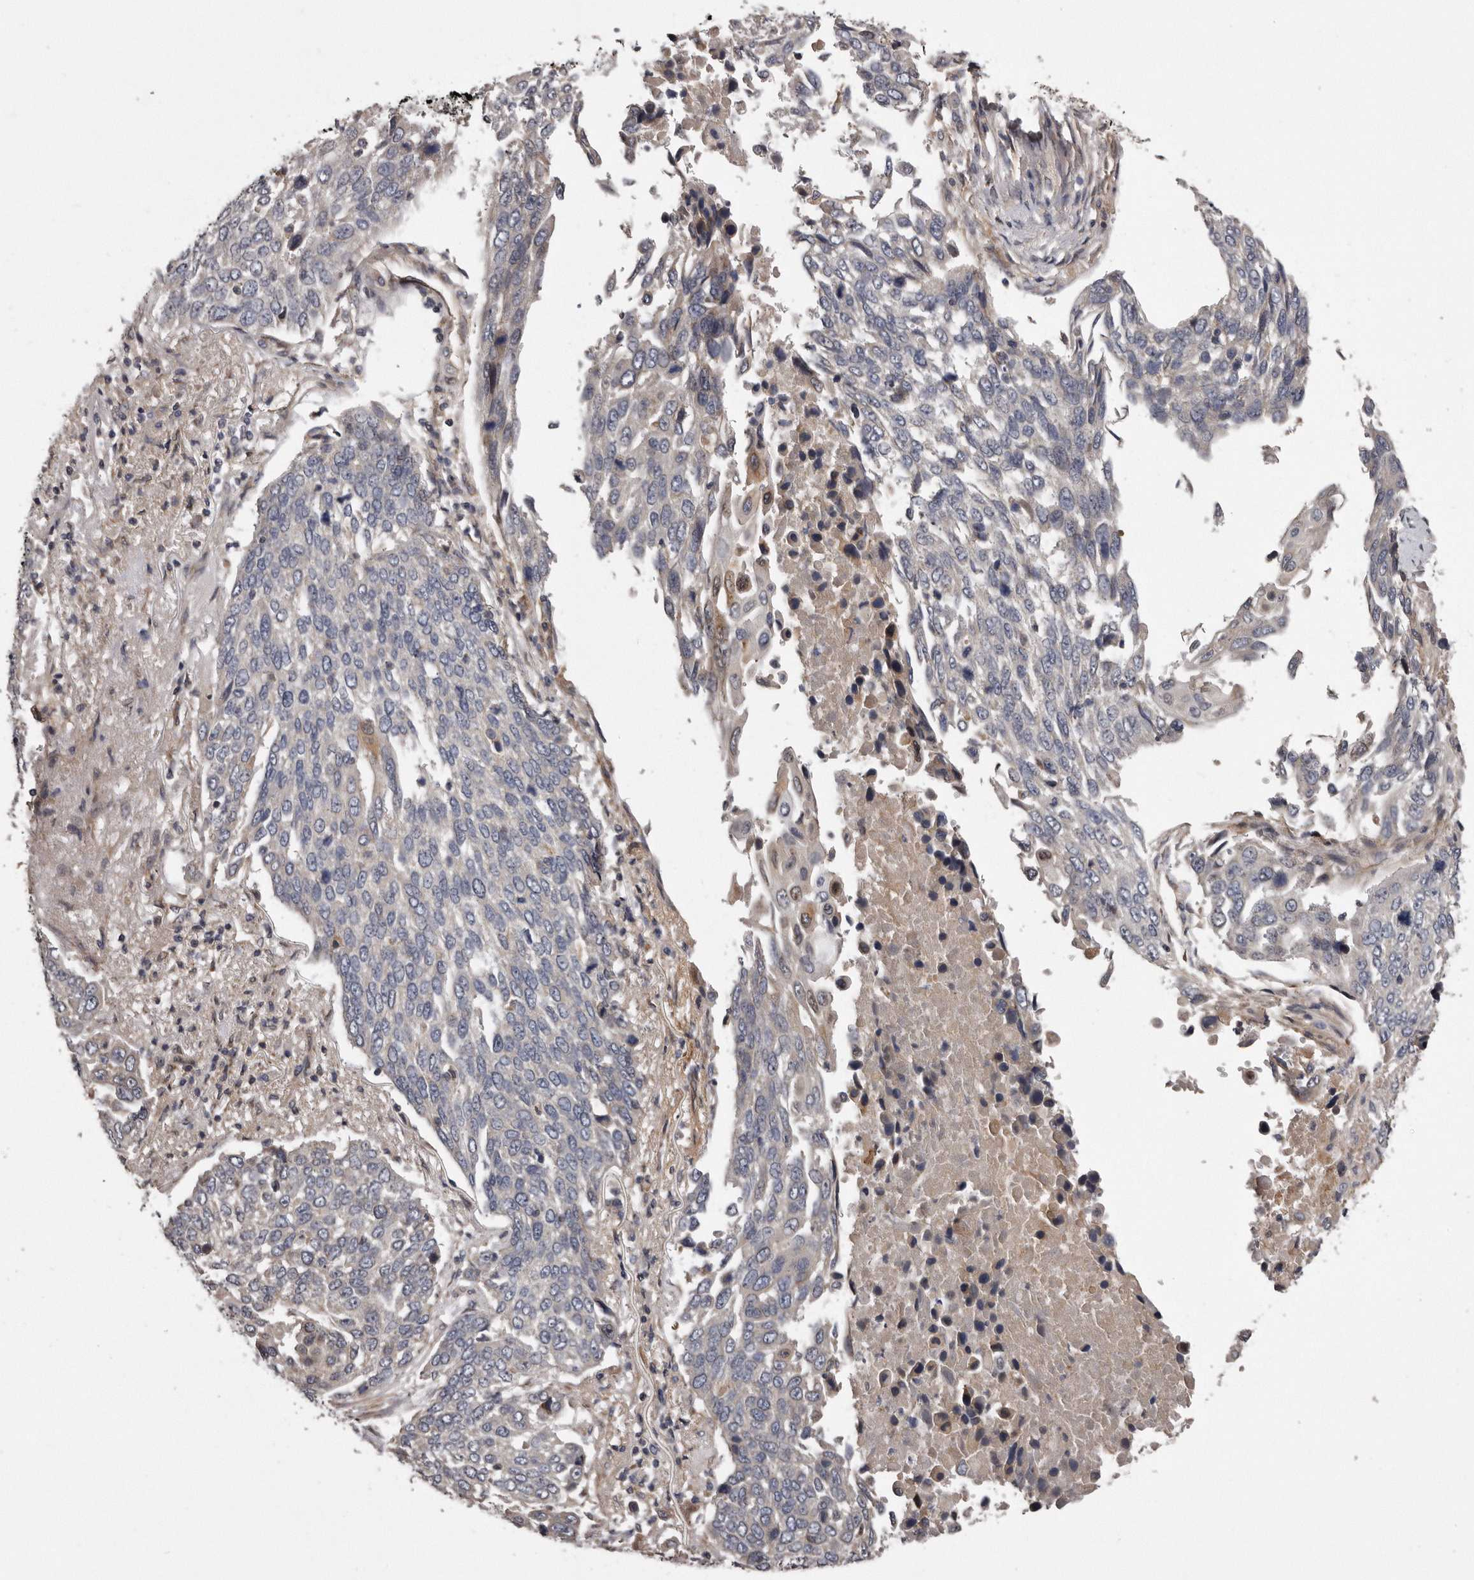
{"staining": {"intensity": "negative", "quantity": "none", "location": "none"}, "tissue": "lung cancer", "cell_type": "Tumor cells", "image_type": "cancer", "snomed": [{"axis": "morphology", "description": "Squamous cell carcinoma, NOS"}, {"axis": "topography", "description": "Lung"}], "caption": "Immunohistochemistry image of neoplastic tissue: lung cancer stained with DAB (3,3'-diaminobenzidine) exhibits no significant protein expression in tumor cells.", "gene": "ARMCX1", "patient": {"sex": "male", "age": 66}}